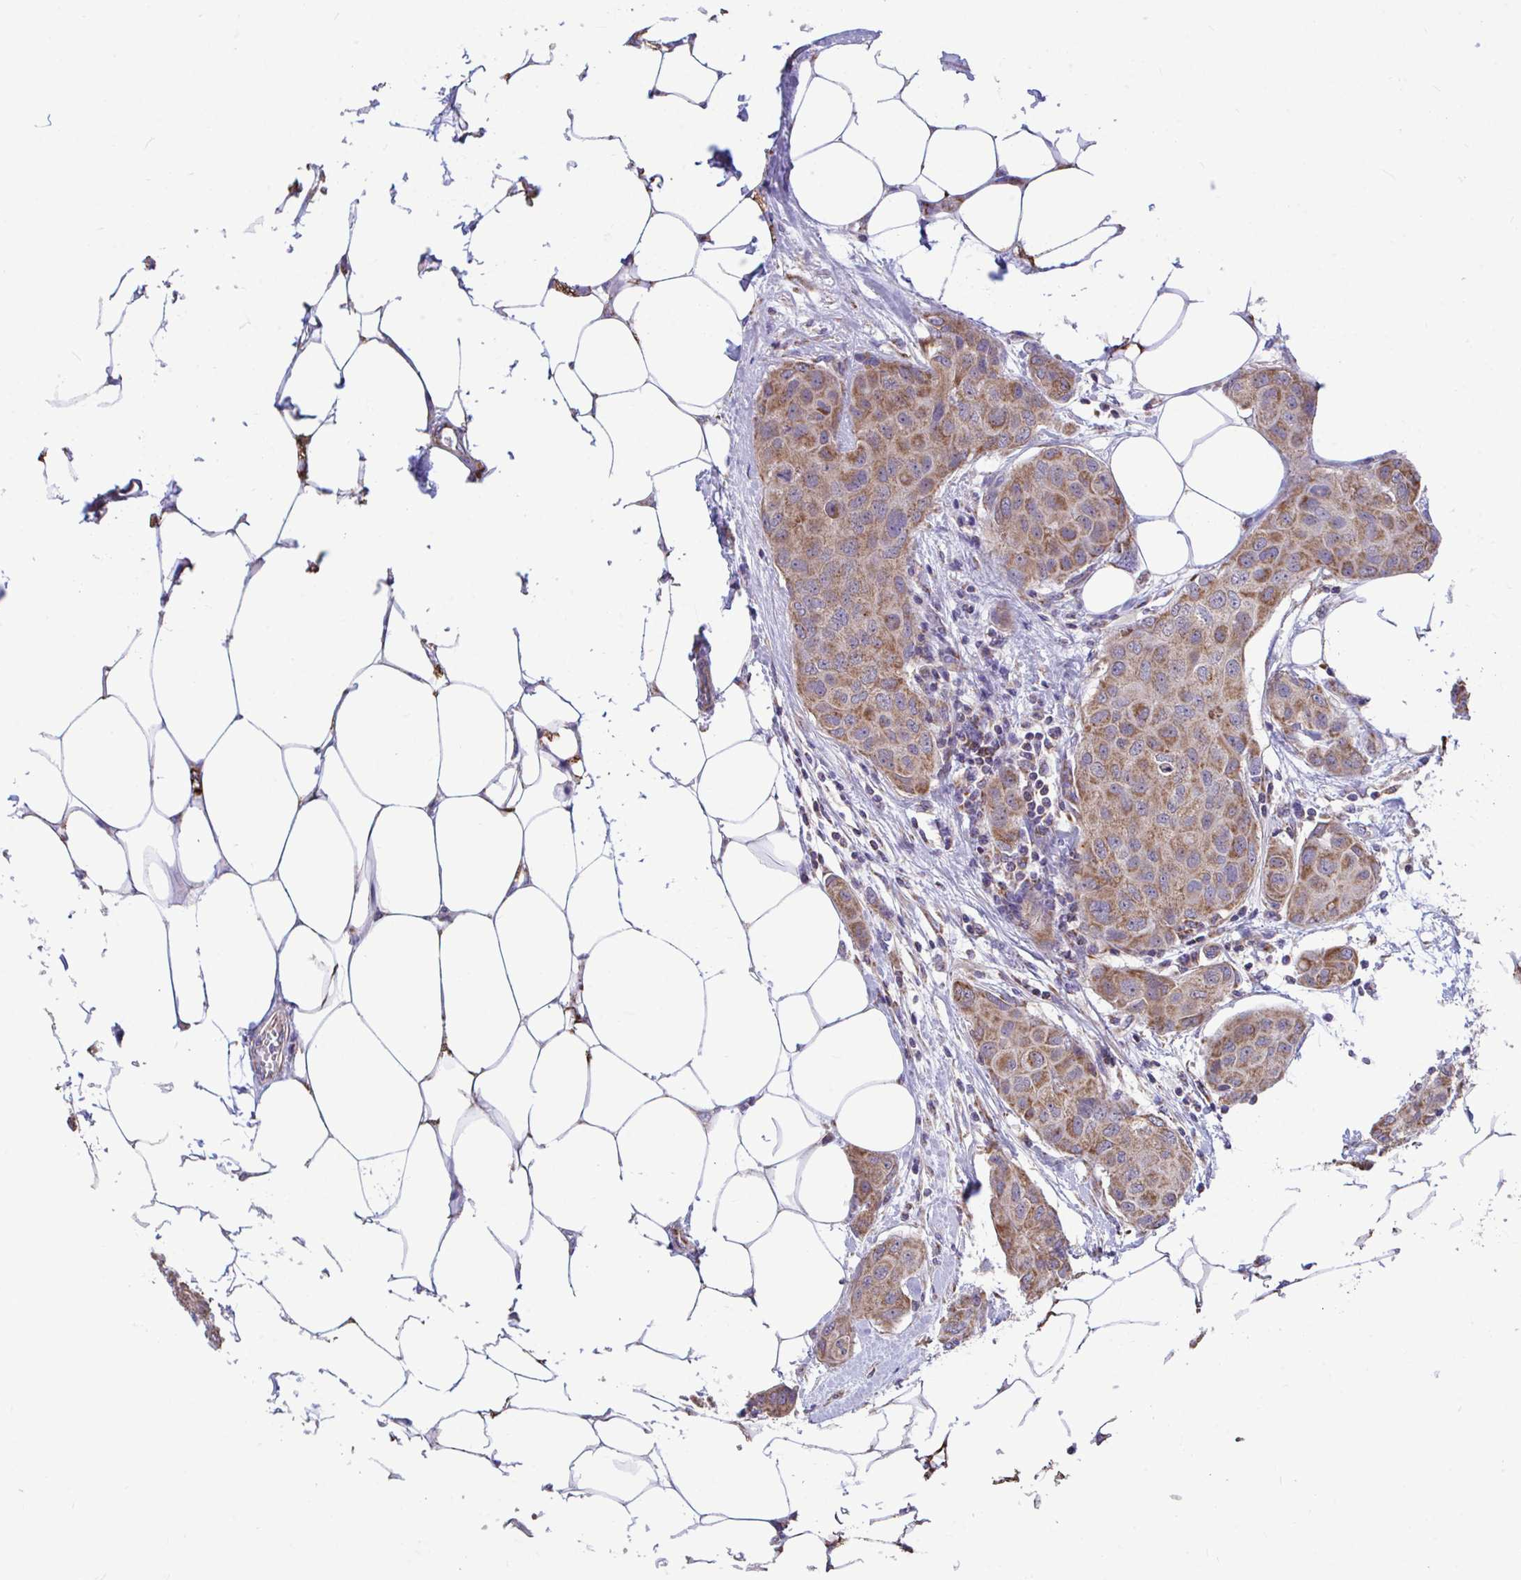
{"staining": {"intensity": "moderate", "quantity": ">75%", "location": "cytoplasmic/membranous"}, "tissue": "breast cancer", "cell_type": "Tumor cells", "image_type": "cancer", "snomed": [{"axis": "morphology", "description": "Duct carcinoma"}, {"axis": "topography", "description": "Breast"}, {"axis": "topography", "description": "Lymph node"}], "caption": "Immunohistochemistry (IHC) staining of breast cancer (intraductal carcinoma), which displays medium levels of moderate cytoplasmic/membranous staining in approximately >75% of tumor cells indicating moderate cytoplasmic/membranous protein staining. The staining was performed using DAB (brown) for protein detection and nuclei were counterstained in hematoxylin (blue).", "gene": "SARS2", "patient": {"sex": "female", "age": 80}}